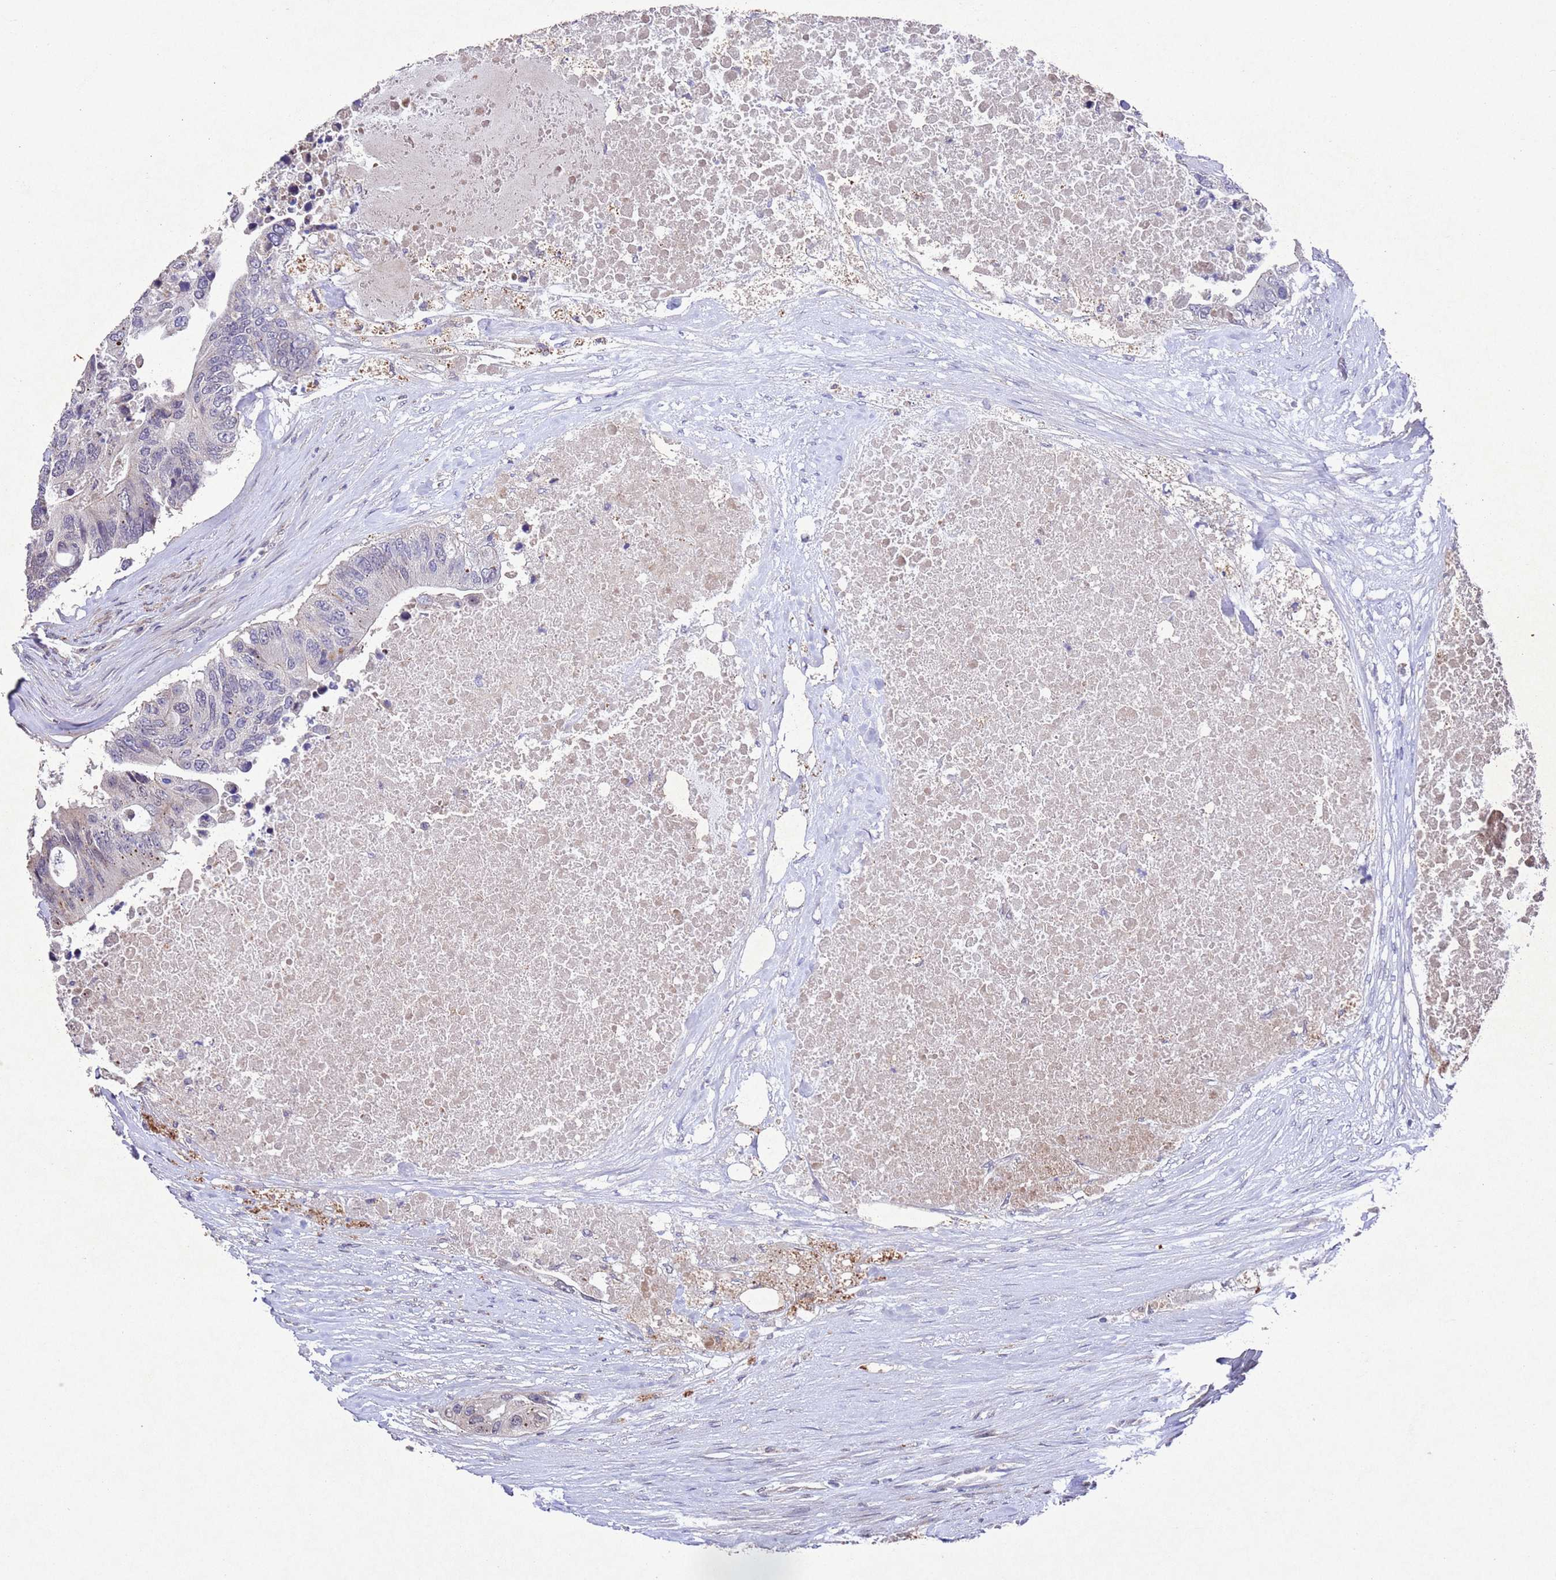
{"staining": {"intensity": "weak", "quantity": "<25%", "location": "nuclear"}, "tissue": "colorectal cancer", "cell_type": "Tumor cells", "image_type": "cancer", "snomed": [{"axis": "morphology", "description": "Adenocarcinoma, NOS"}, {"axis": "topography", "description": "Colon"}], "caption": "DAB immunohistochemical staining of colorectal cancer reveals no significant staining in tumor cells.", "gene": "TBK1", "patient": {"sex": "male", "age": 71}}